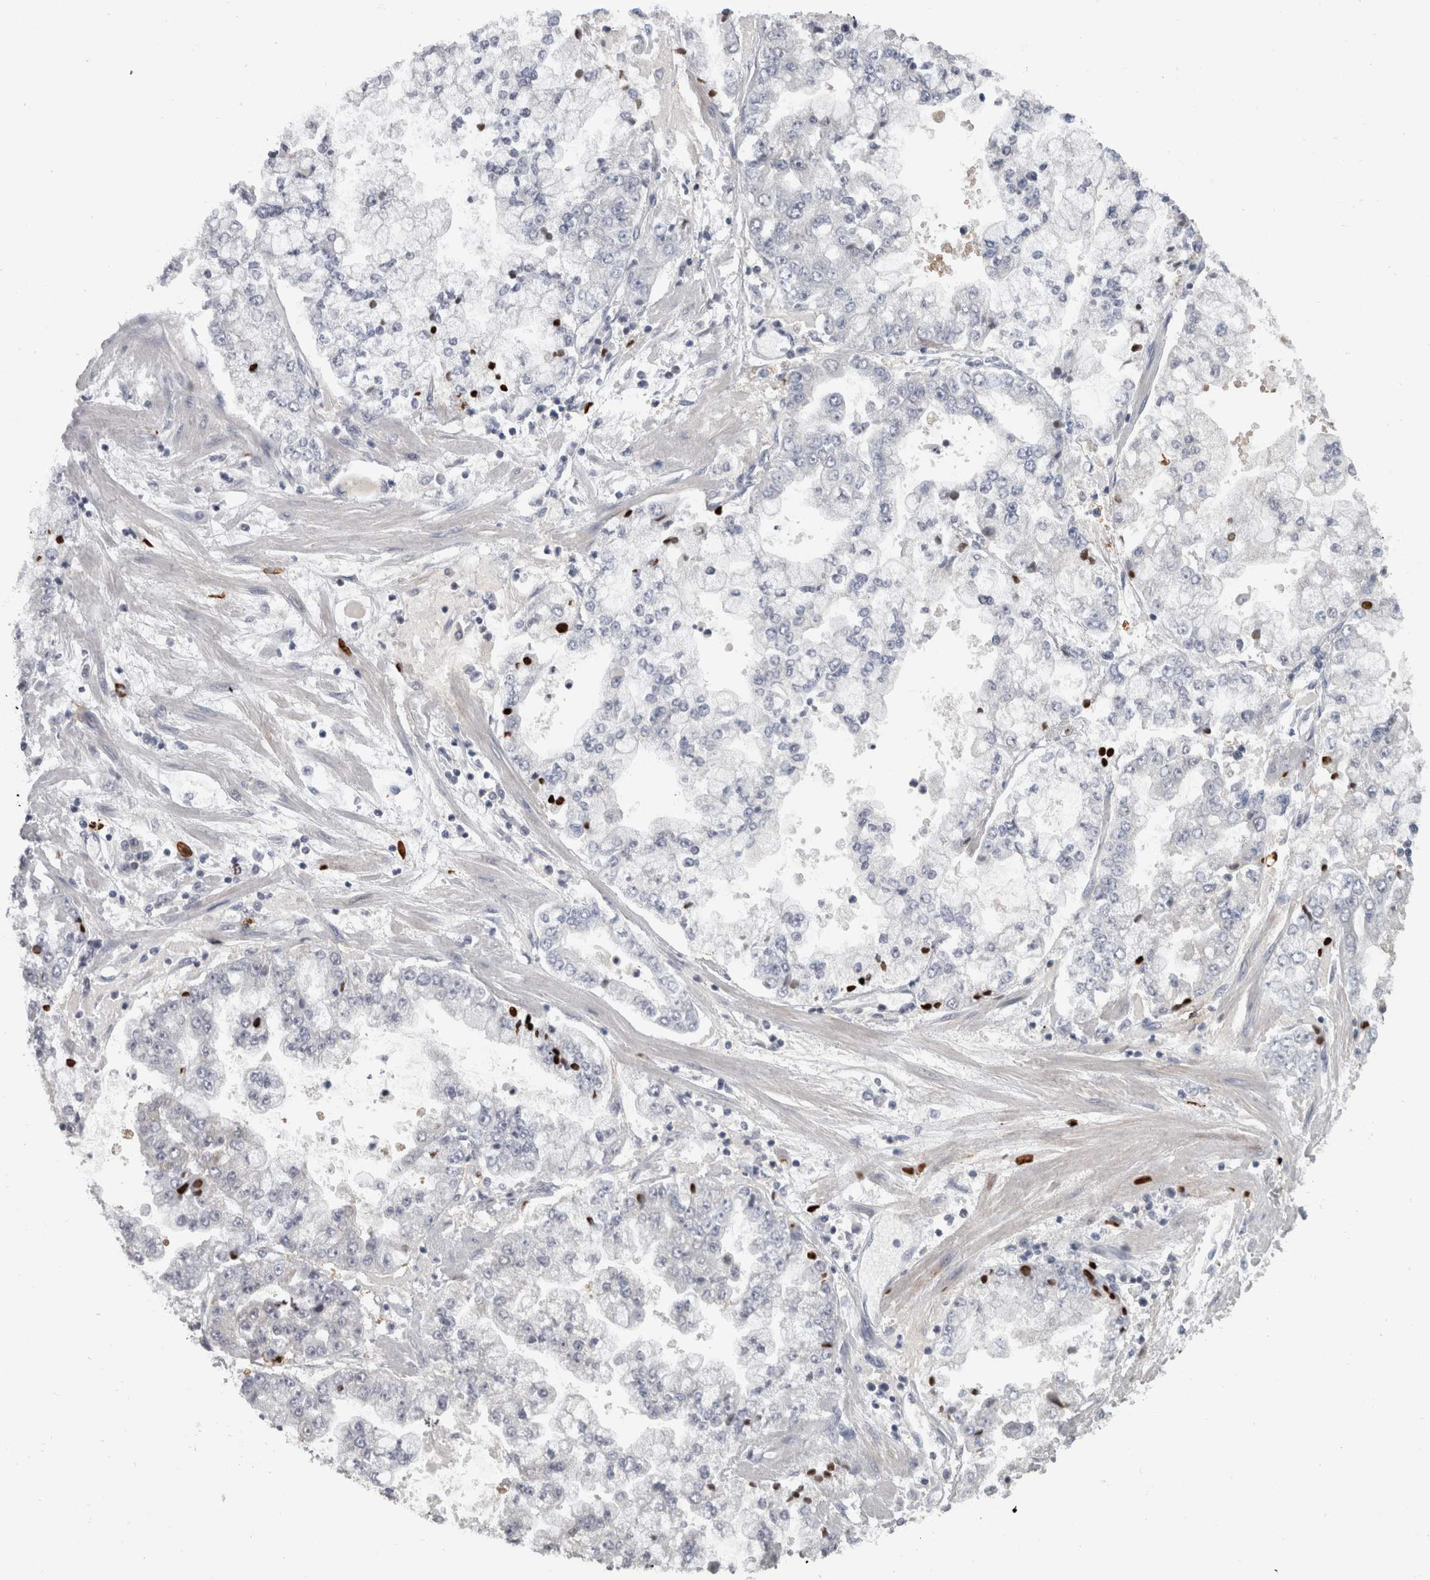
{"staining": {"intensity": "negative", "quantity": "none", "location": "none"}, "tissue": "stomach cancer", "cell_type": "Tumor cells", "image_type": "cancer", "snomed": [{"axis": "morphology", "description": "Adenocarcinoma, NOS"}, {"axis": "topography", "description": "Stomach"}], "caption": "IHC of human adenocarcinoma (stomach) demonstrates no positivity in tumor cells. (Stains: DAB (3,3'-diaminobenzidine) immunohistochemistry (IHC) with hematoxylin counter stain, Microscopy: brightfield microscopy at high magnification).", "gene": "TCAP", "patient": {"sex": "male", "age": 76}}